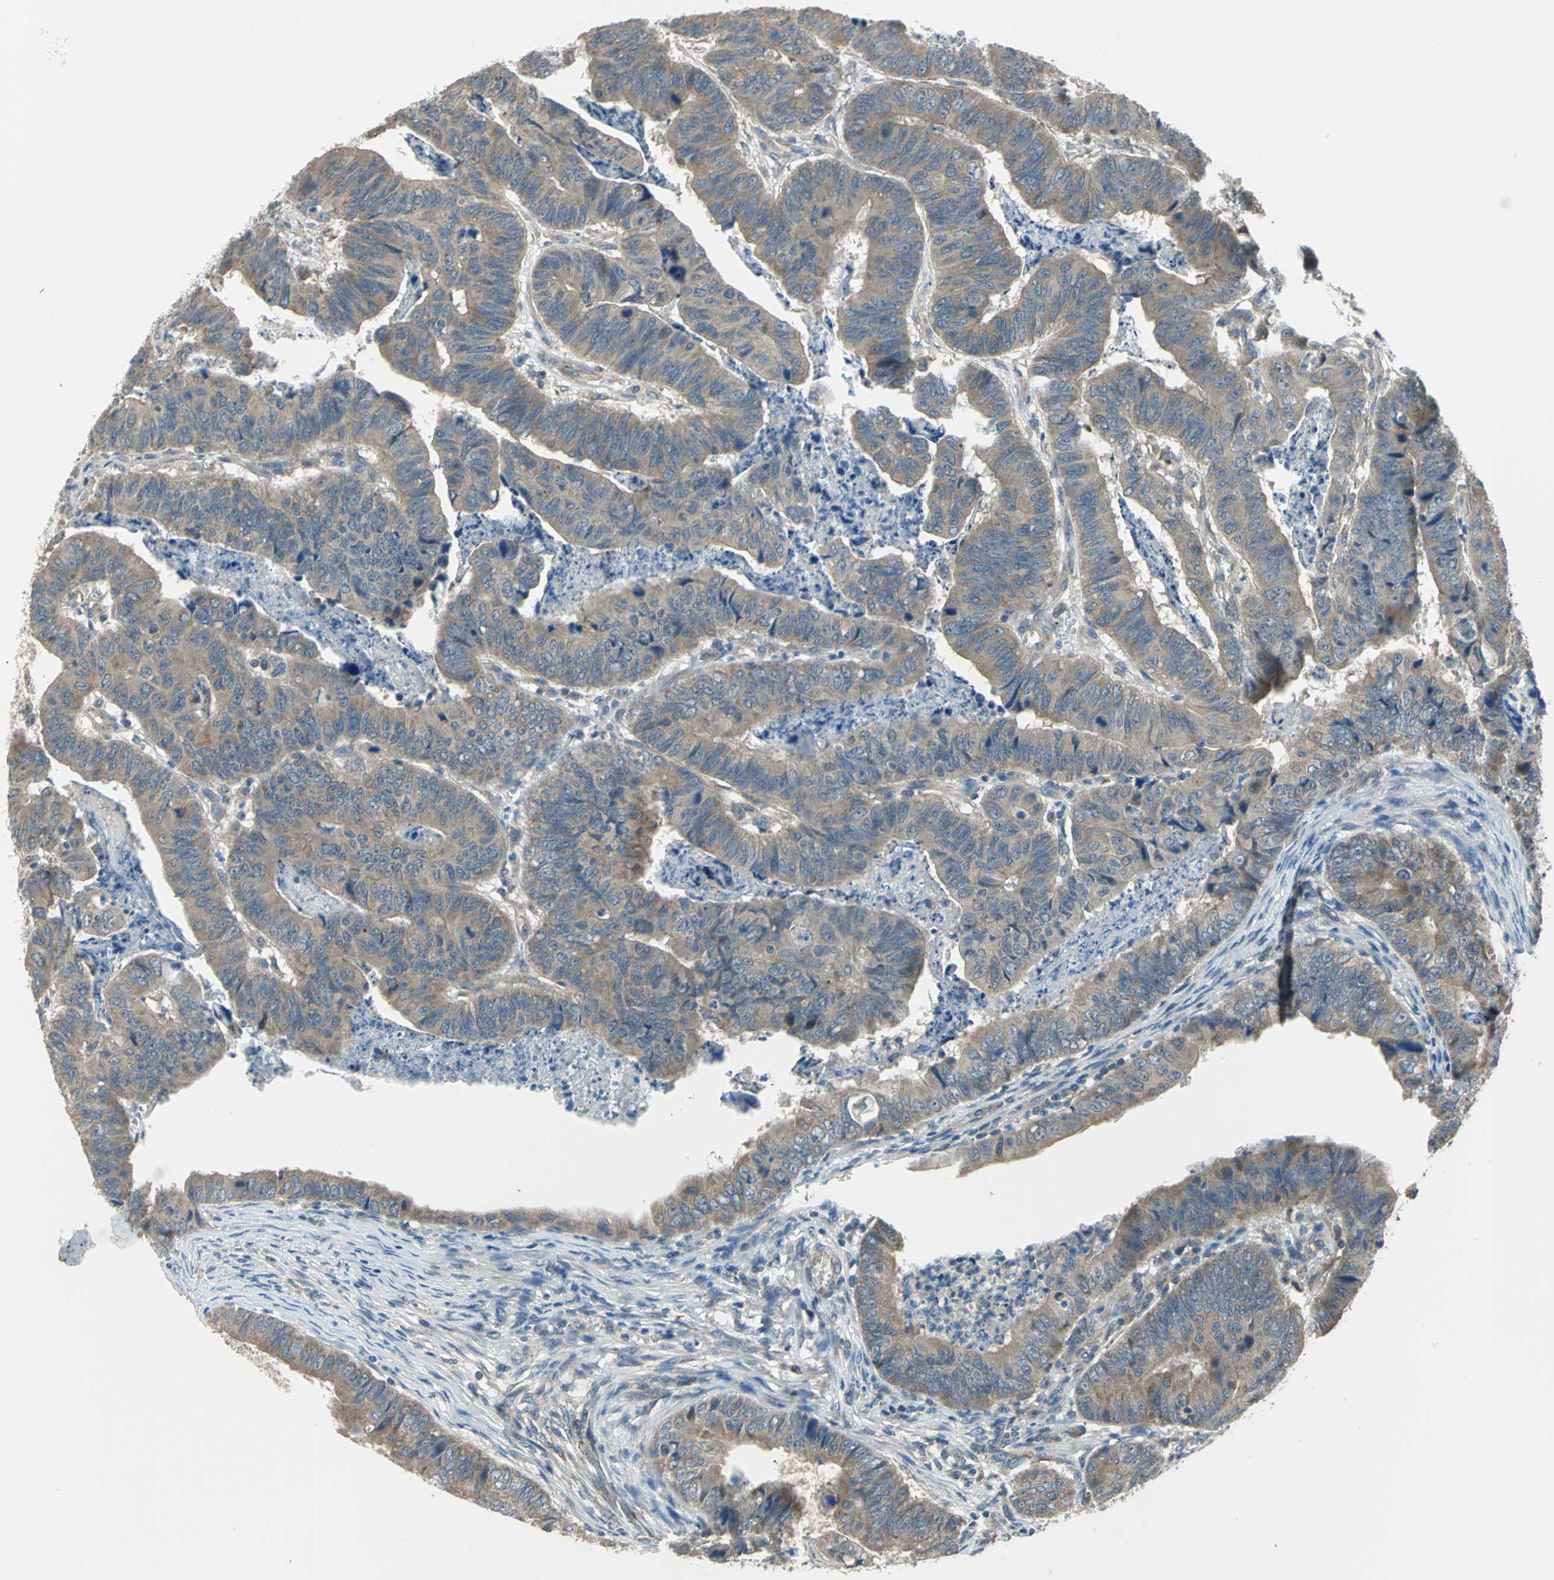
{"staining": {"intensity": "moderate", "quantity": ">75%", "location": "cytoplasmic/membranous"}, "tissue": "stomach cancer", "cell_type": "Tumor cells", "image_type": "cancer", "snomed": [{"axis": "morphology", "description": "Adenocarcinoma, NOS"}, {"axis": "topography", "description": "Stomach, lower"}], "caption": "DAB immunohistochemical staining of human stomach adenocarcinoma exhibits moderate cytoplasmic/membranous protein expression in approximately >75% of tumor cells. The staining was performed using DAB, with brown indicating positive protein expression. Nuclei are stained blue with hematoxylin.", "gene": "TRAK1", "patient": {"sex": "male", "age": 77}}